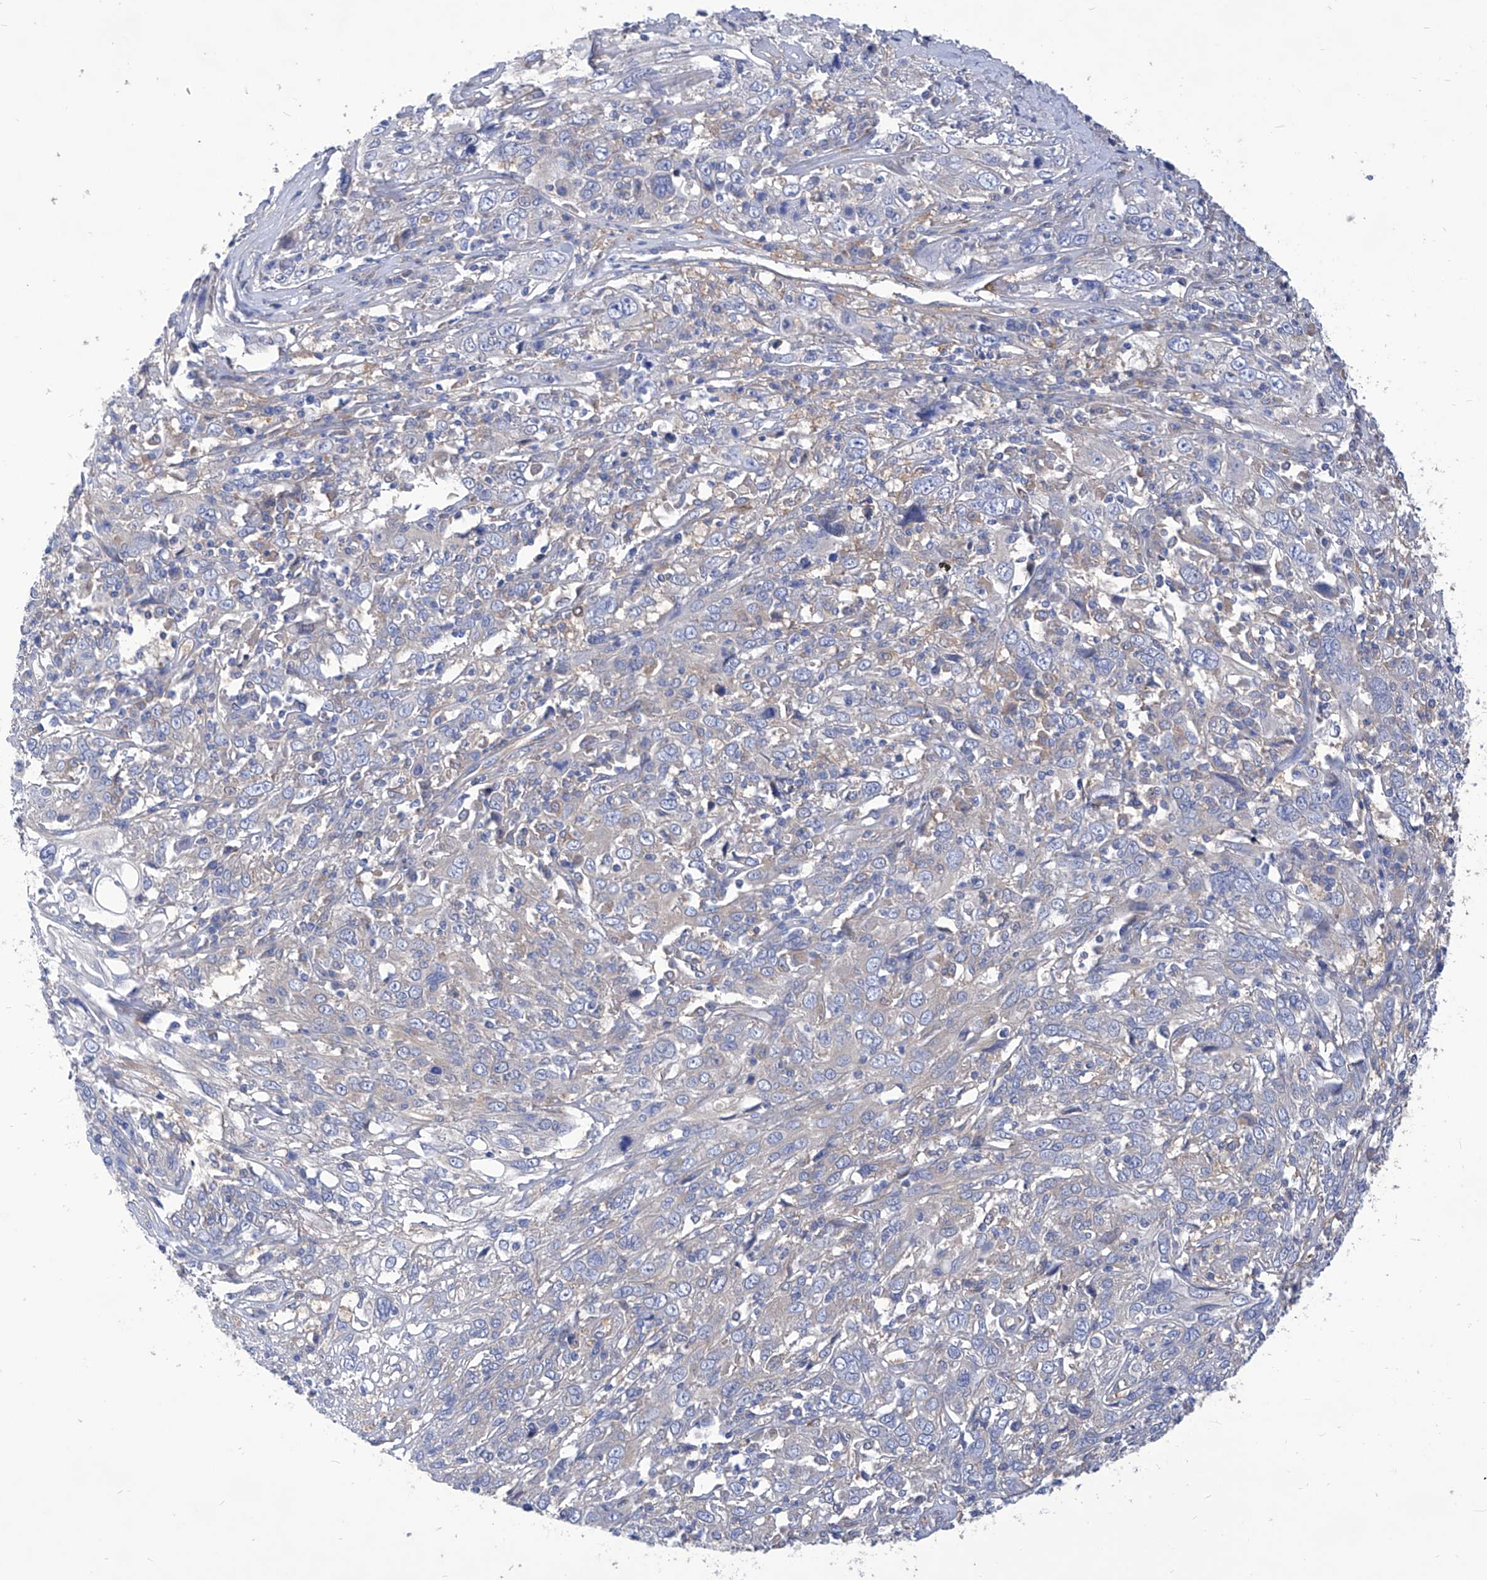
{"staining": {"intensity": "negative", "quantity": "none", "location": "none"}, "tissue": "cervical cancer", "cell_type": "Tumor cells", "image_type": "cancer", "snomed": [{"axis": "morphology", "description": "Squamous cell carcinoma, NOS"}, {"axis": "topography", "description": "Cervix"}], "caption": "High magnification brightfield microscopy of cervical cancer (squamous cell carcinoma) stained with DAB (brown) and counterstained with hematoxylin (blue): tumor cells show no significant expression.", "gene": "XPNPEP1", "patient": {"sex": "female", "age": 46}}